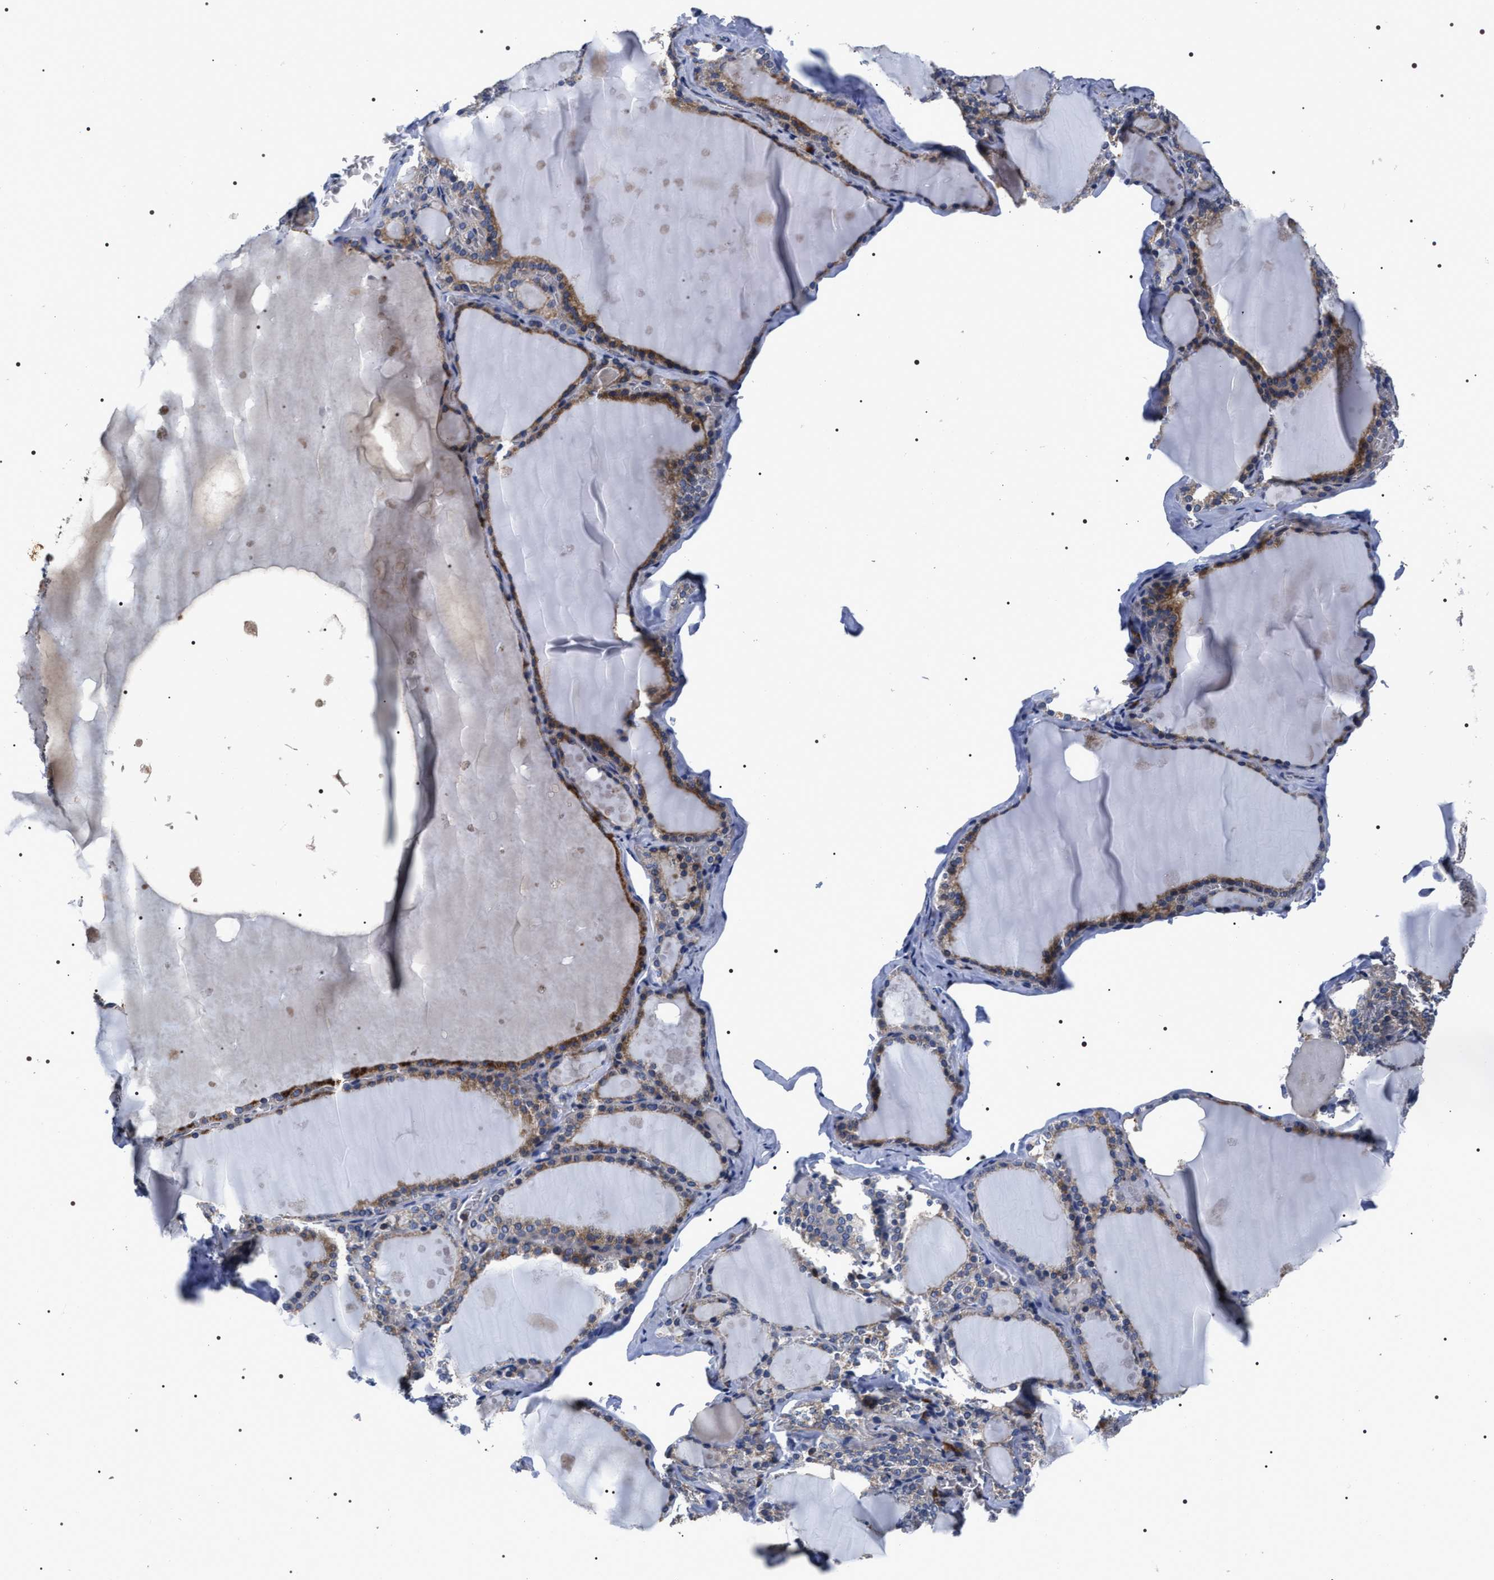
{"staining": {"intensity": "moderate", "quantity": "25%-75%", "location": "cytoplasmic/membranous"}, "tissue": "thyroid gland", "cell_type": "Glandular cells", "image_type": "normal", "snomed": [{"axis": "morphology", "description": "Normal tissue, NOS"}, {"axis": "topography", "description": "Thyroid gland"}], "caption": "The photomicrograph reveals staining of benign thyroid gland, revealing moderate cytoplasmic/membranous protein expression (brown color) within glandular cells.", "gene": "MIS18A", "patient": {"sex": "male", "age": 56}}